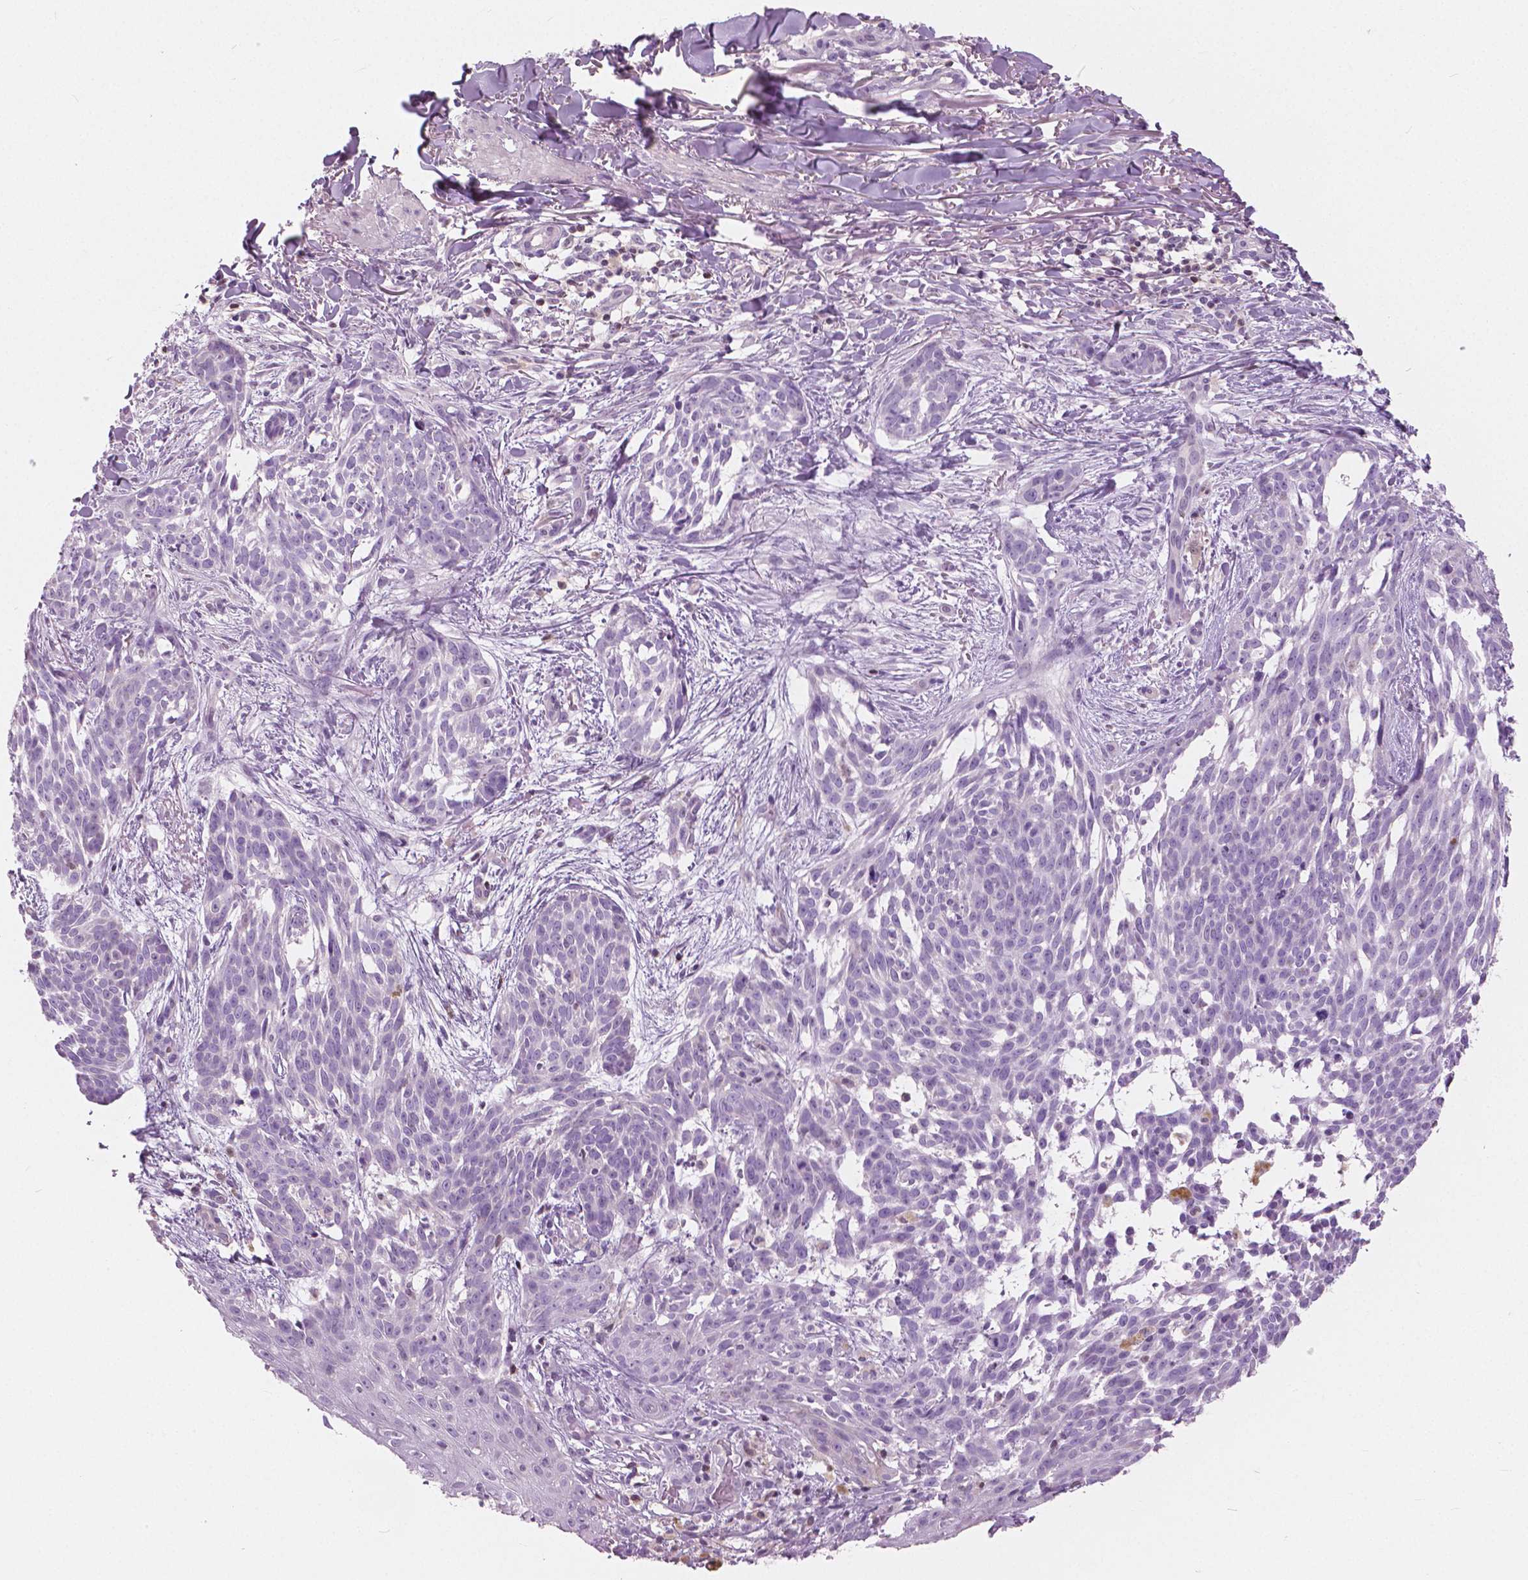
{"staining": {"intensity": "negative", "quantity": "none", "location": "none"}, "tissue": "skin cancer", "cell_type": "Tumor cells", "image_type": "cancer", "snomed": [{"axis": "morphology", "description": "Basal cell carcinoma"}, {"axis": "topography", "description": "Skin"}], "caption": "Tumor cells are negative for protein expression in human skin cancer (basal cell carcinoma).", "gene": "GALM", "patient": {"sex": "male", "age": 88}}